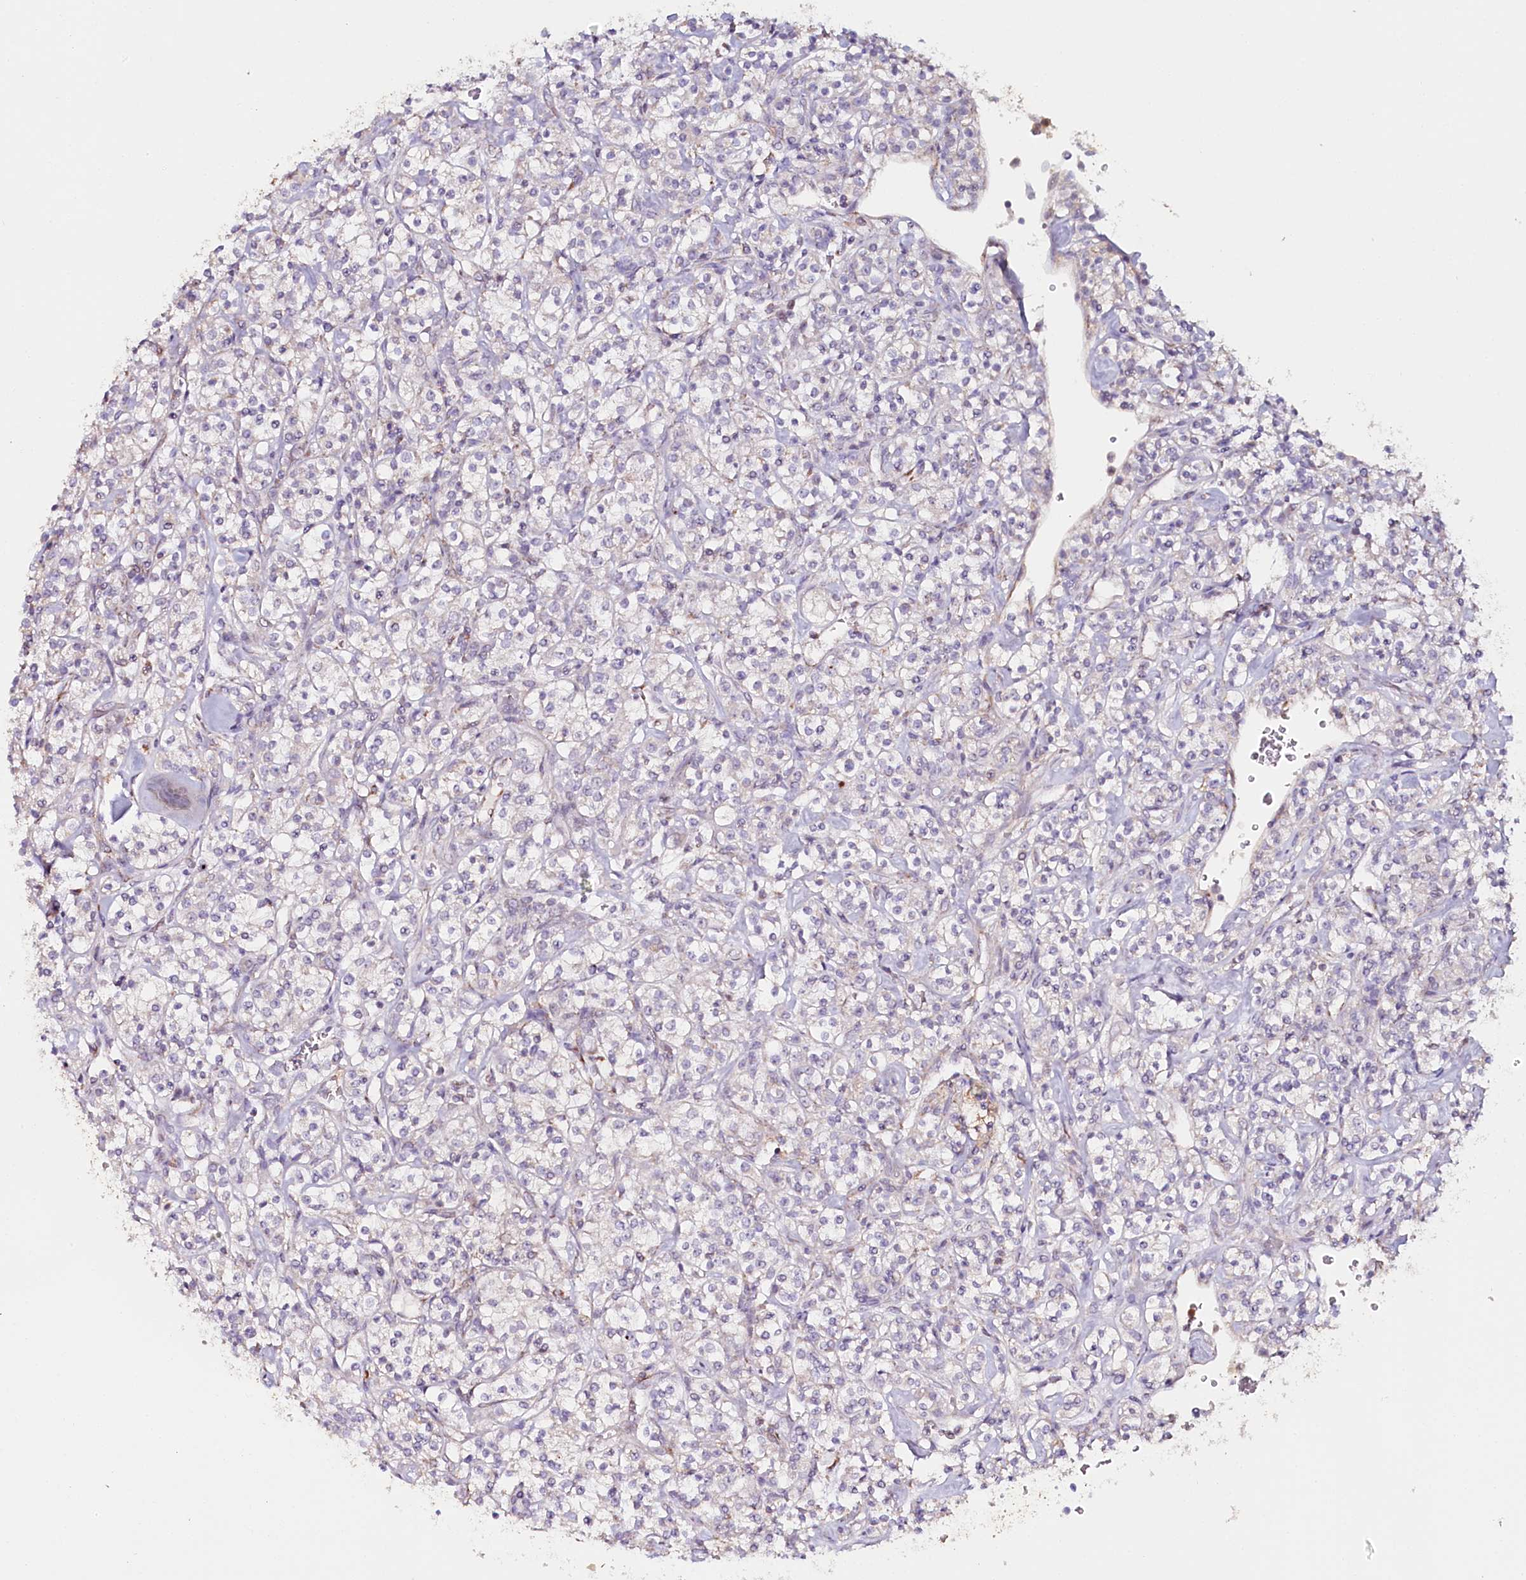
{"staining": {"intensity": "negative", "quantity": "none", "location": "none"}, "tissue": "renal cancer", "cell_type": "Tumor cells", "image_type": "cancer", "snomed": [{"axis": "morphology", "description": "Adenocarcinoma, NOS"}, {"axis": "topography", "description": "Kidney"}], "caption": "A histopathology image of human renal adenocarcinoma is negative for staining in tumor cells.", "gene": "MMP25", "patient": {"sex": "male", "age": 77}}